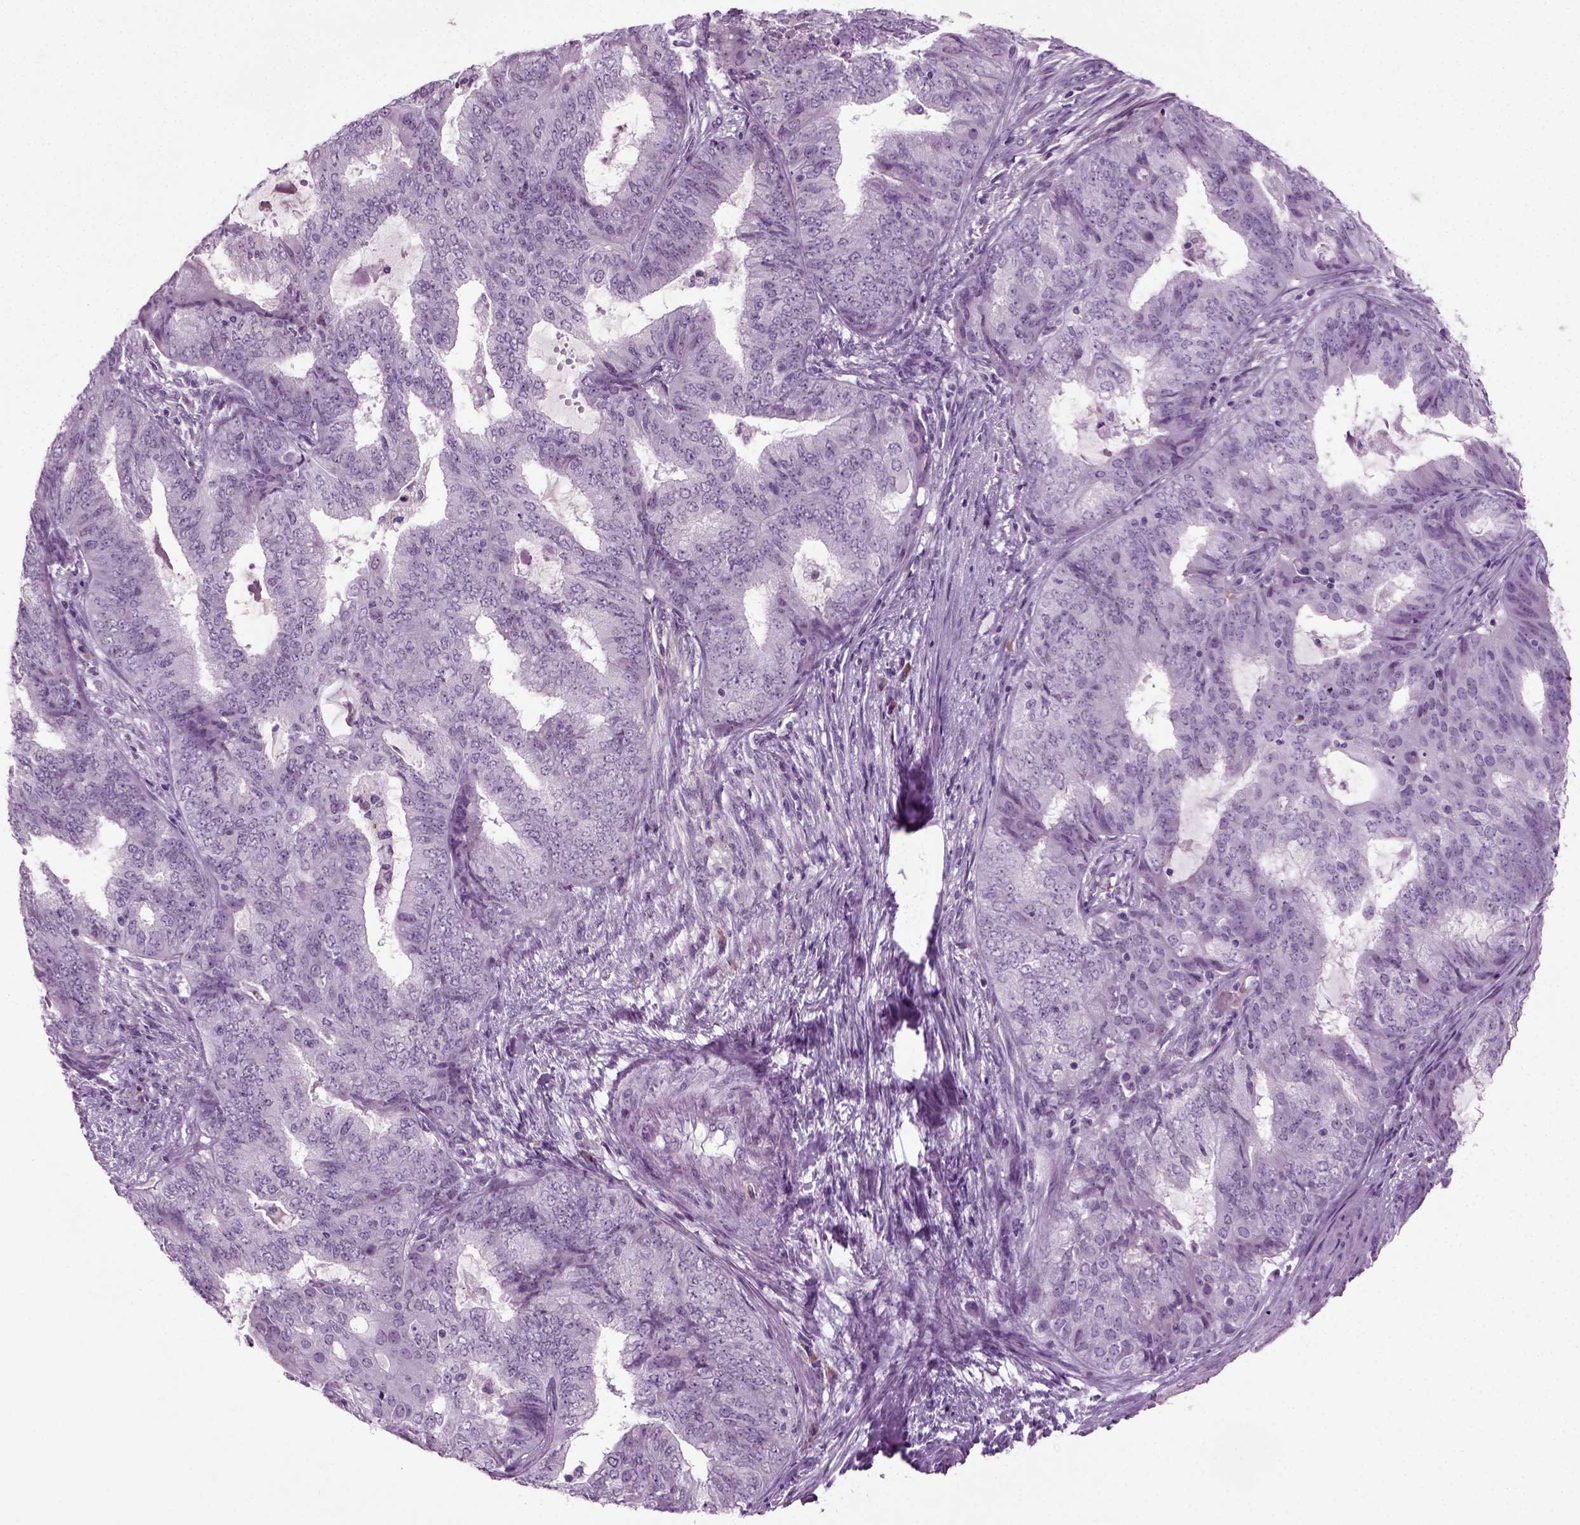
{"staining": {"intensity": "negative", "quantity": "none", "location": "none"}, "tissue": "endometrial cancer", "cell_type": "Tumor cells", "image_type": "cancer", "snomed": [{"axis": "morphology", "description": "Adenocarcinoma, NOS"}, {"axis": "topography", "description": "Endometrium"}], "caption": "There is no significant positivity in tumor cells of endometrial adenocarcinoma.", "gene": "PRLH", "patient": {"sex": "female", "age": 62}}